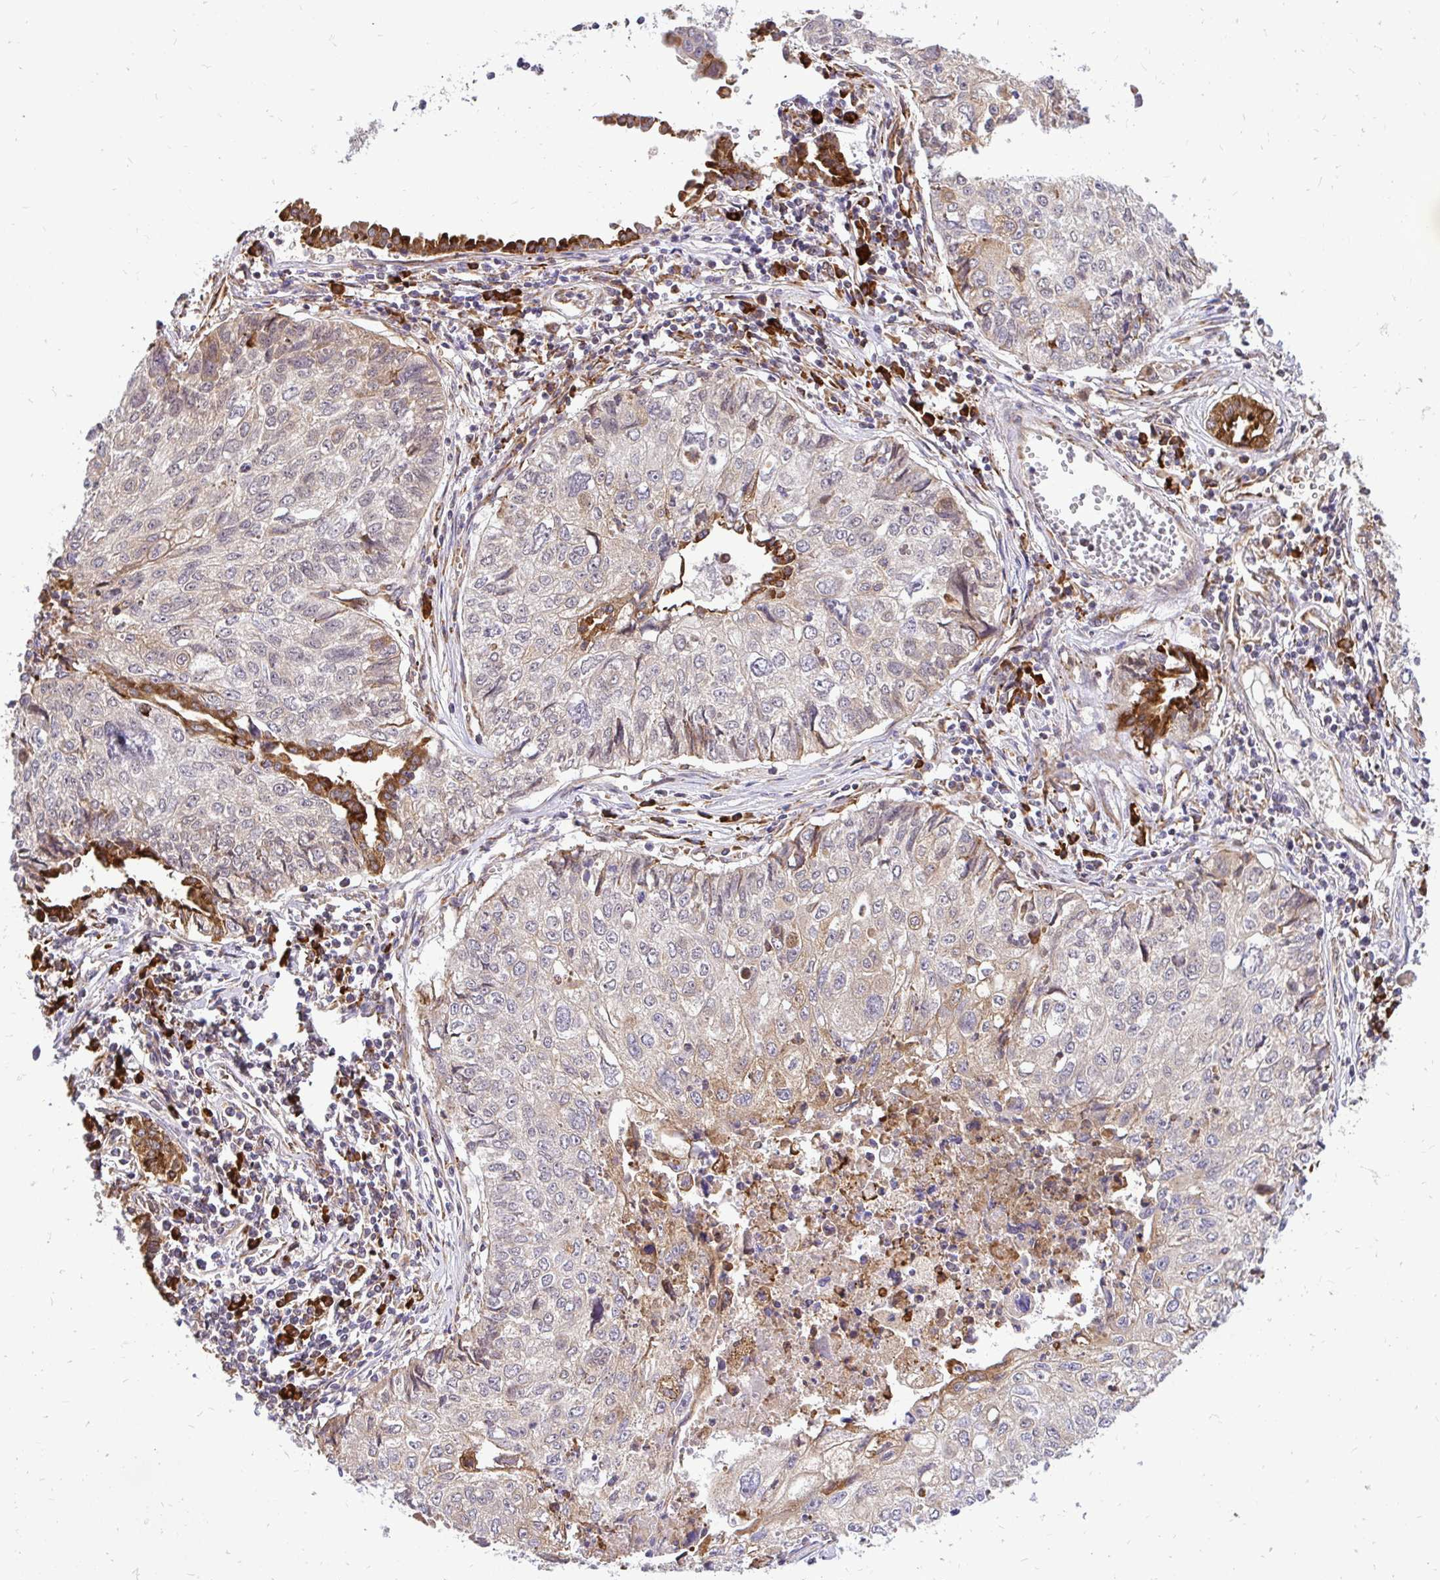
{"staining": {"intensity": "weak", "quantity": "<25%", "location": "cytoplasmic/membranous"}, "tissue": "lung cancer", "cell_type": "Tumor cells", "image_type": "cancer", "snomed": [{"axis": "morphology", "description": "Normal morphology"}, {"axis": "morphology", "description": "Aneuploidy"}, {"axis": "morphology", "description": "Squamous cell carcinoma, NOS"}, {"axis": "topography", "description": "Lymph node"}, {"axis": "topography", "description": "Lung"}], "caption": "DAB immunohistochemical staining of lung cancer displays no significant staining in tumor cells.", "gene": "NAALAD2", "patient": {"sex": "female", "age": 76}}